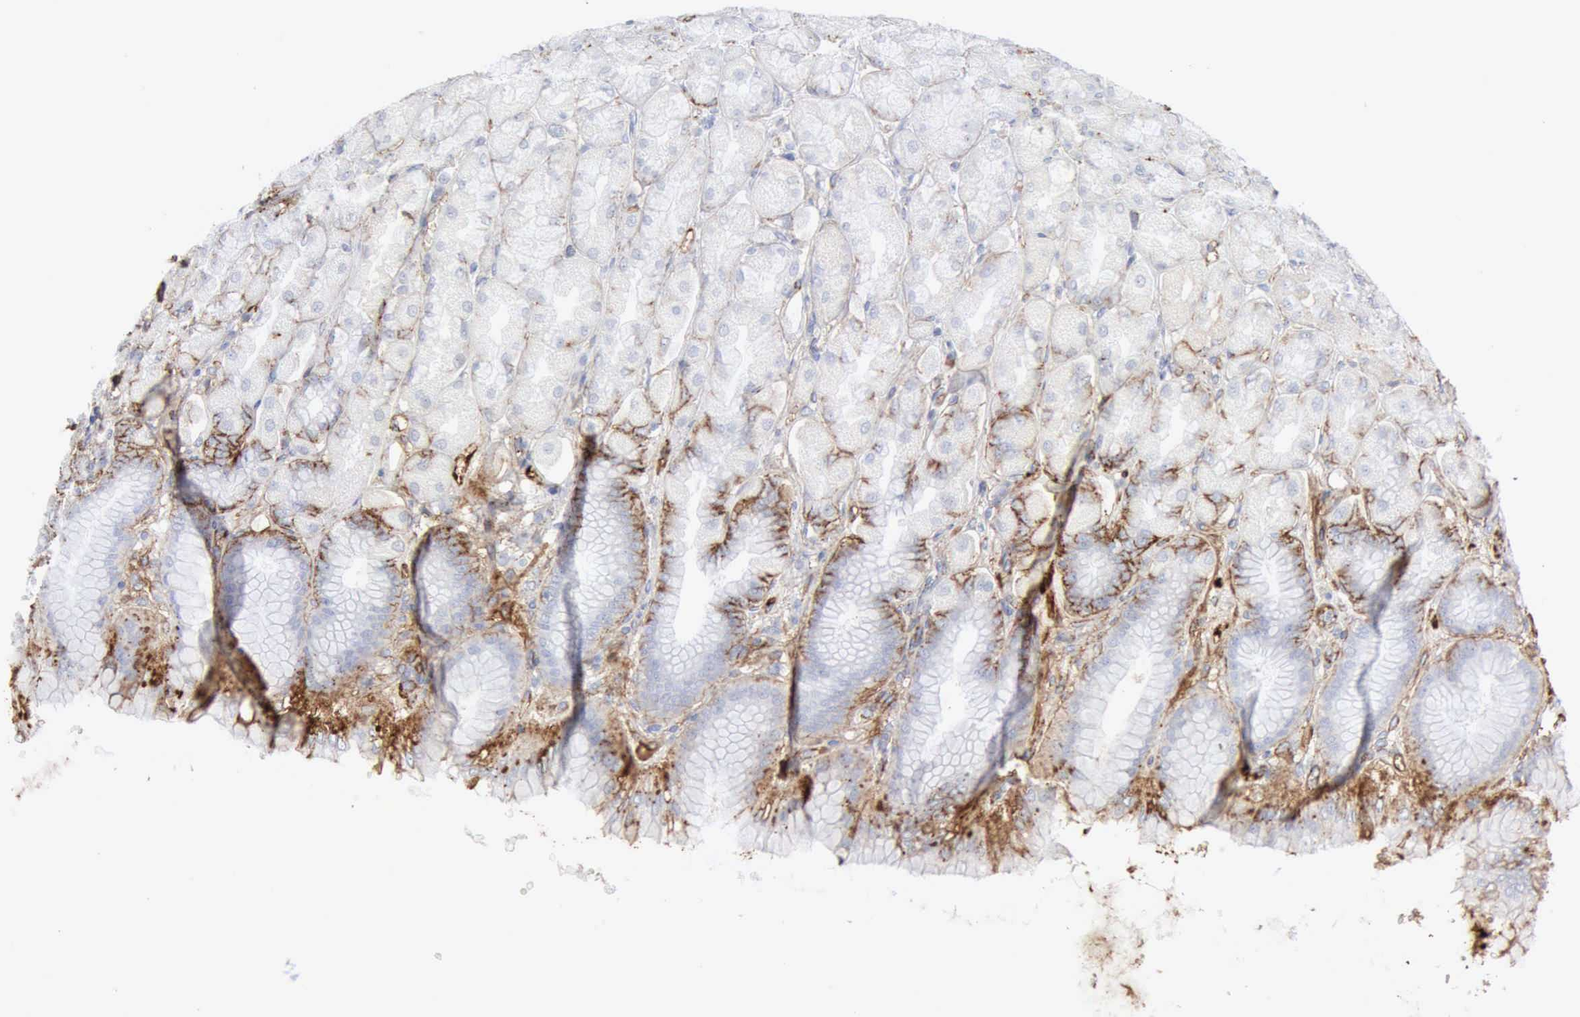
{"staining": {"intensity": "moderate", "quantity": "<25%", "location": "cytoplasmic/membranous"}, "tissue": "stomach", "cell_type": "Glandular cells", "image_type": "normal", "snomed": [{"axis": "morphology", "description": "Normal tissue, NOS"}, {"axis": "topography", "description": "Stomach, upper"}], "caption": "DAB immunohistochemical staining of normal human stomach reveals moderate cytoplasmic/membranous protein positivity in about <25% of glandular cells. The protein of interest is stained brown, and the nuclei are stained in blue (DAB (3,3'-diaminobenzidine) IHC with brightfield microscopy, high magnification).", "gene": "C4BPA", "patient": {"sex": "female", "age": 56}}